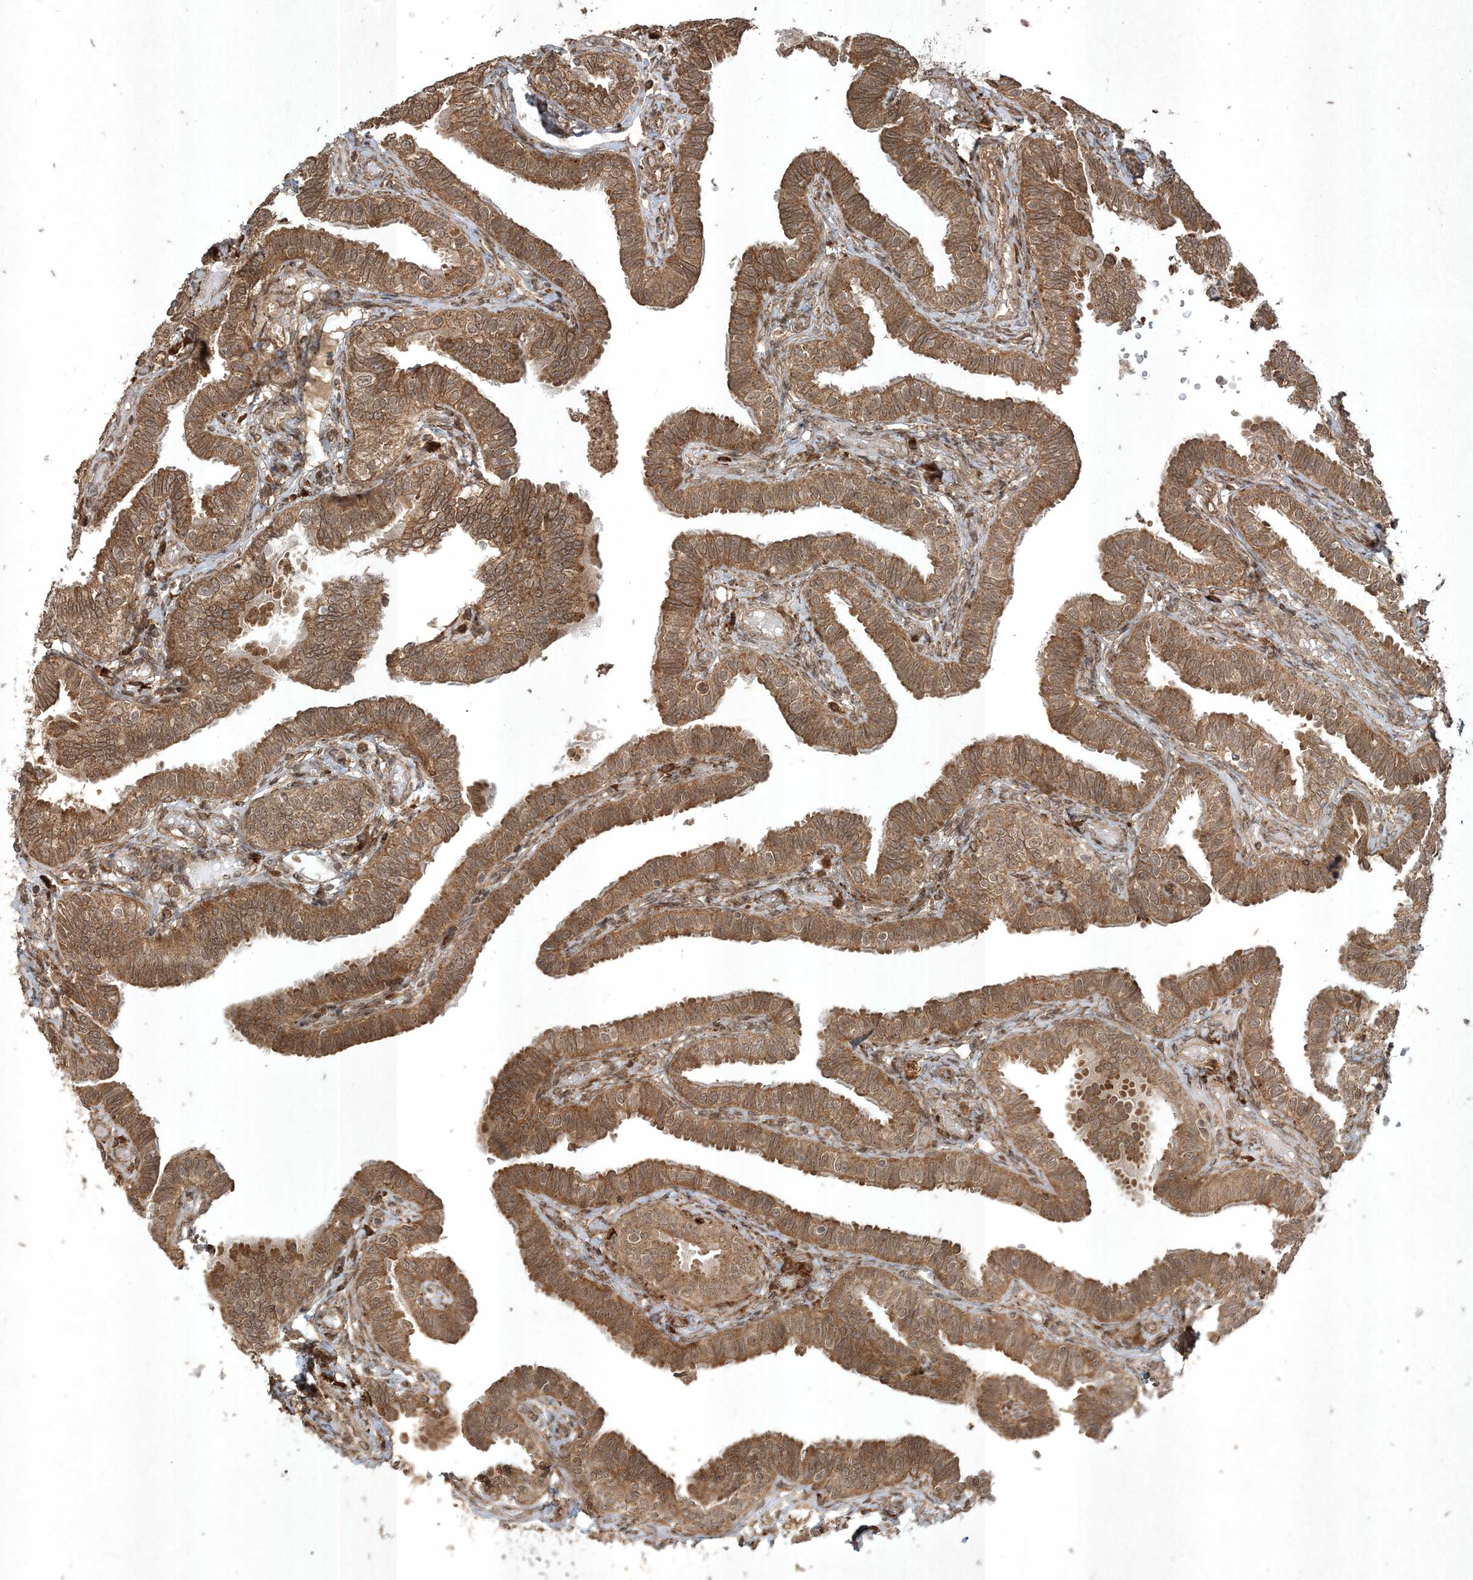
{"staining": {"intensity": "moderate", "quantity": ">75%", "location": "cytoplasmic/membranous"}, "tissue": "fallopian tube", "cell_type": "Glandular cells", "image_type": "normal", "snomed": [{"axis": "morphology", "description": "Normal tissue, NOS"}, {"axis": "topography", "description": "Fallopian tube"}], "caption": "There is medium levels of moderate cytoplasmic/membranous positivity in glandular cells of benign fallopian tube, as demonstrated by immunohistochemical staining (brown color).", "gene": "RRAS", "patient": {"sex": "female", "age": 39}}